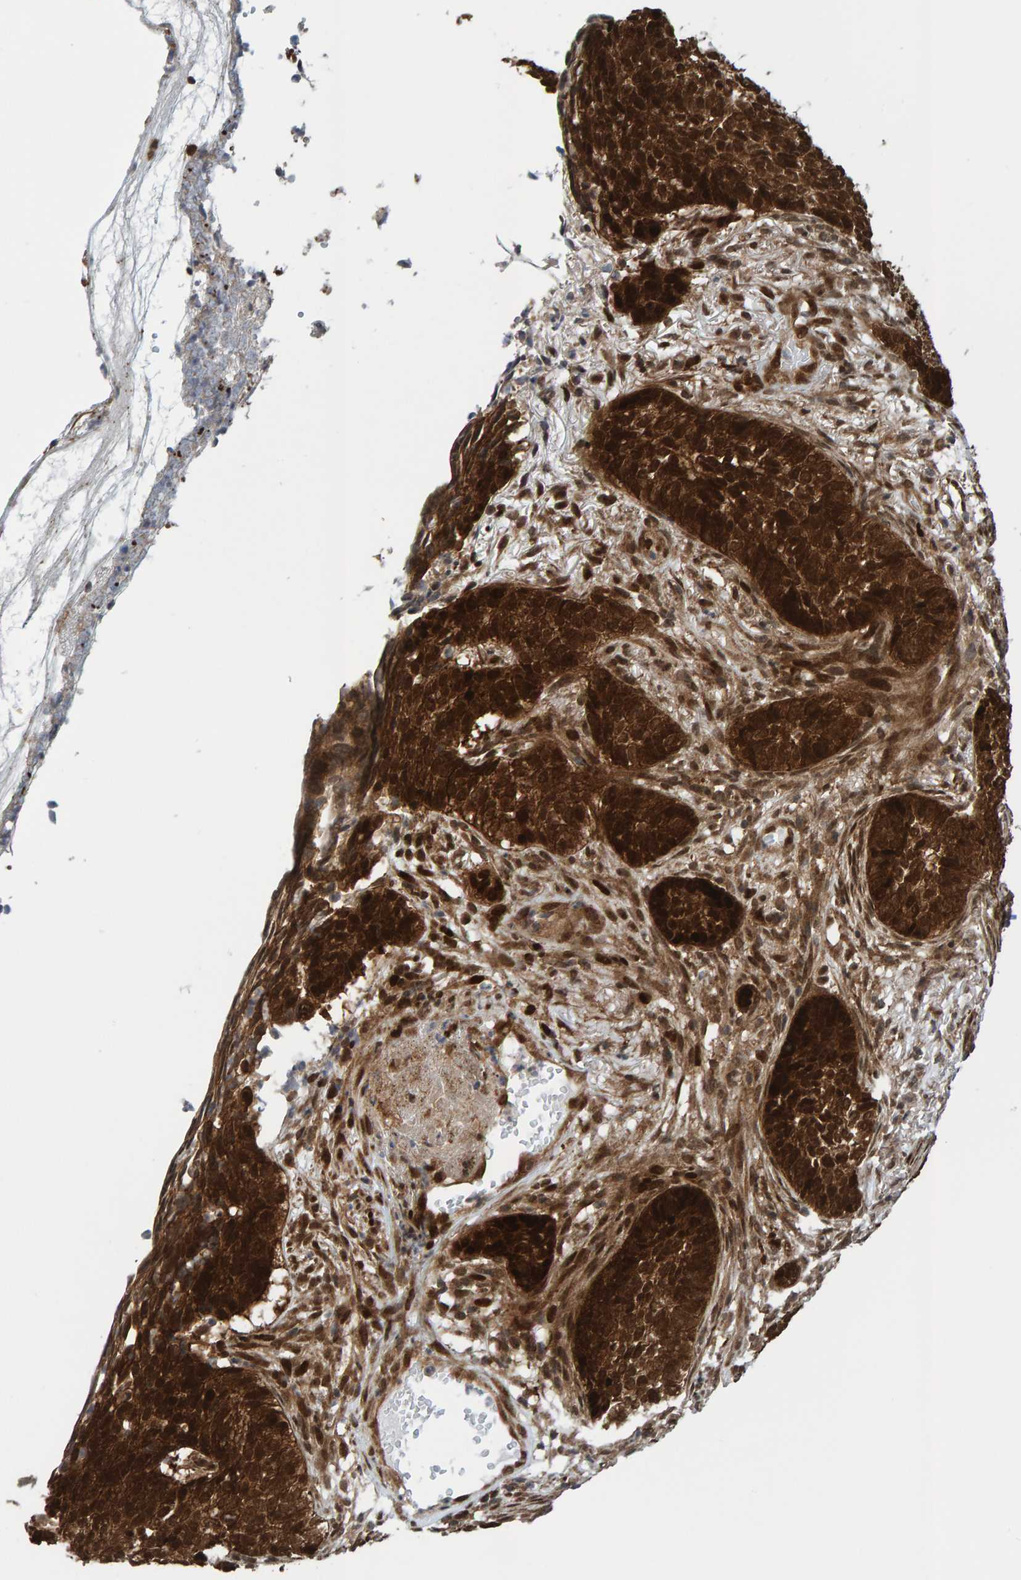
{"staining": {"intensity": "strong", "quantity": ">75%", "location": "cytoplasmic/membranous,nuclear"}, "tissue": "skin cancer", "cell_type": "Tumor cells", "image_type": "cancer", "snomed": [{"axis": "morphology", "description": "Basal cell carcinoma"}, {"axis": "topography", "description": "Skin"}], "caption": "Basal cell carcinoma (skin) was stained to show a protein in brown. There is high levels of strong cytoplasmic/membranous and nuclear positivity in about >75% of tumor cells. (DAB IHC with brightfield microscopy, high magnification).", "gene": "ZNF366", "patient": {"sex": "male", "age": 85}}